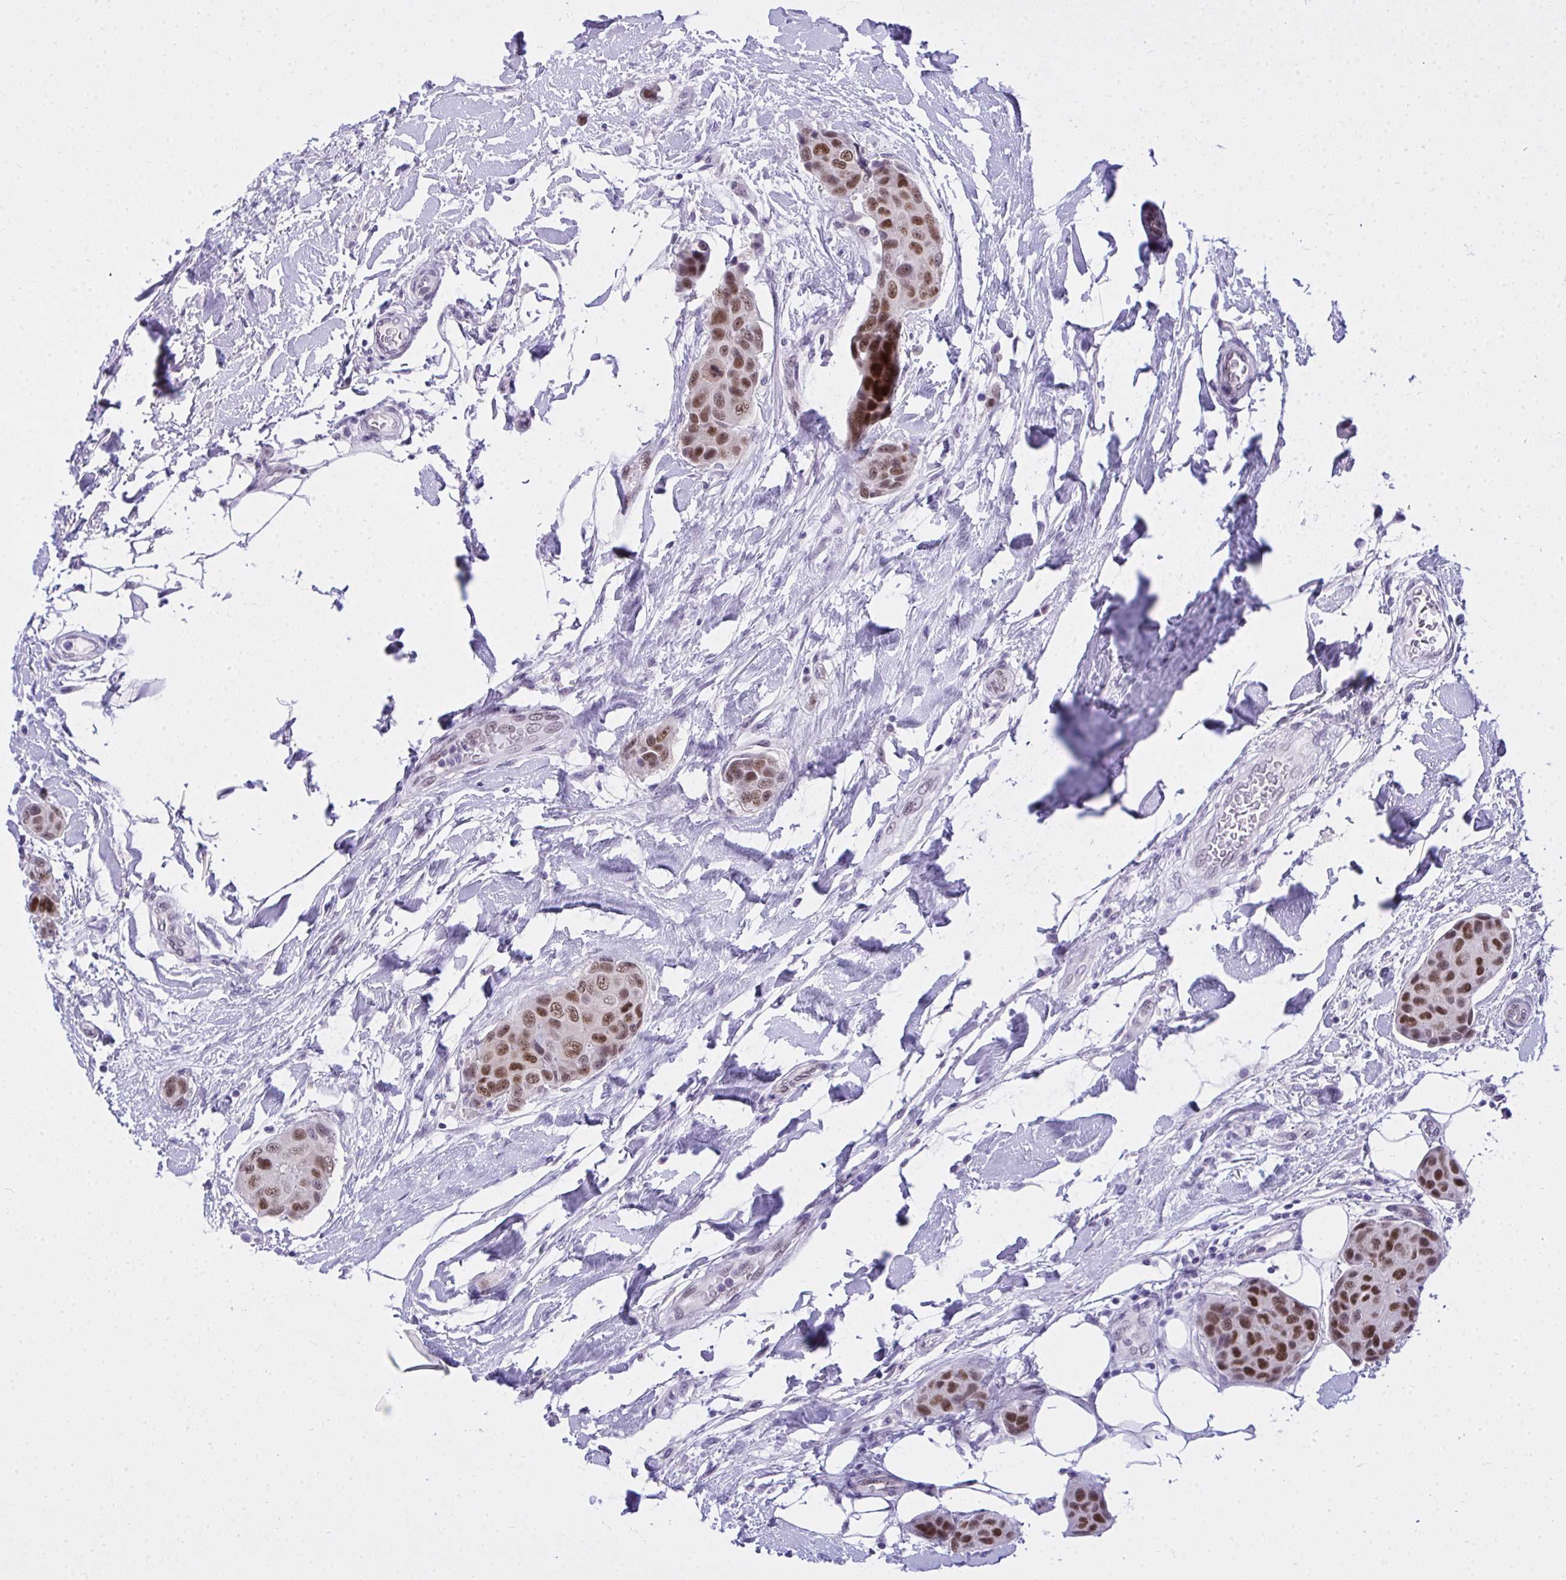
{"staining": {"intensity": "moderate", "quantity": ">75%", "location": "nuclear"}, "tissue": "breast cancer", "cell_type": "Tumor cells", "image_type": "cancer", "snomed": [{"axis": "morphology", "description": "Duct carcinoma"}, {"axis": "topography", "description": "Breast"}, {"axis": "topography", "description": "Lymph node"}], "caption": "Human invasive ductal carcinoma (breast) stained with a brown dye displays moderate nuclear positive expression in about >75% of tumor cells.", "gene": "TEAD4", "patient": {"sex": "female", "age": 80}}